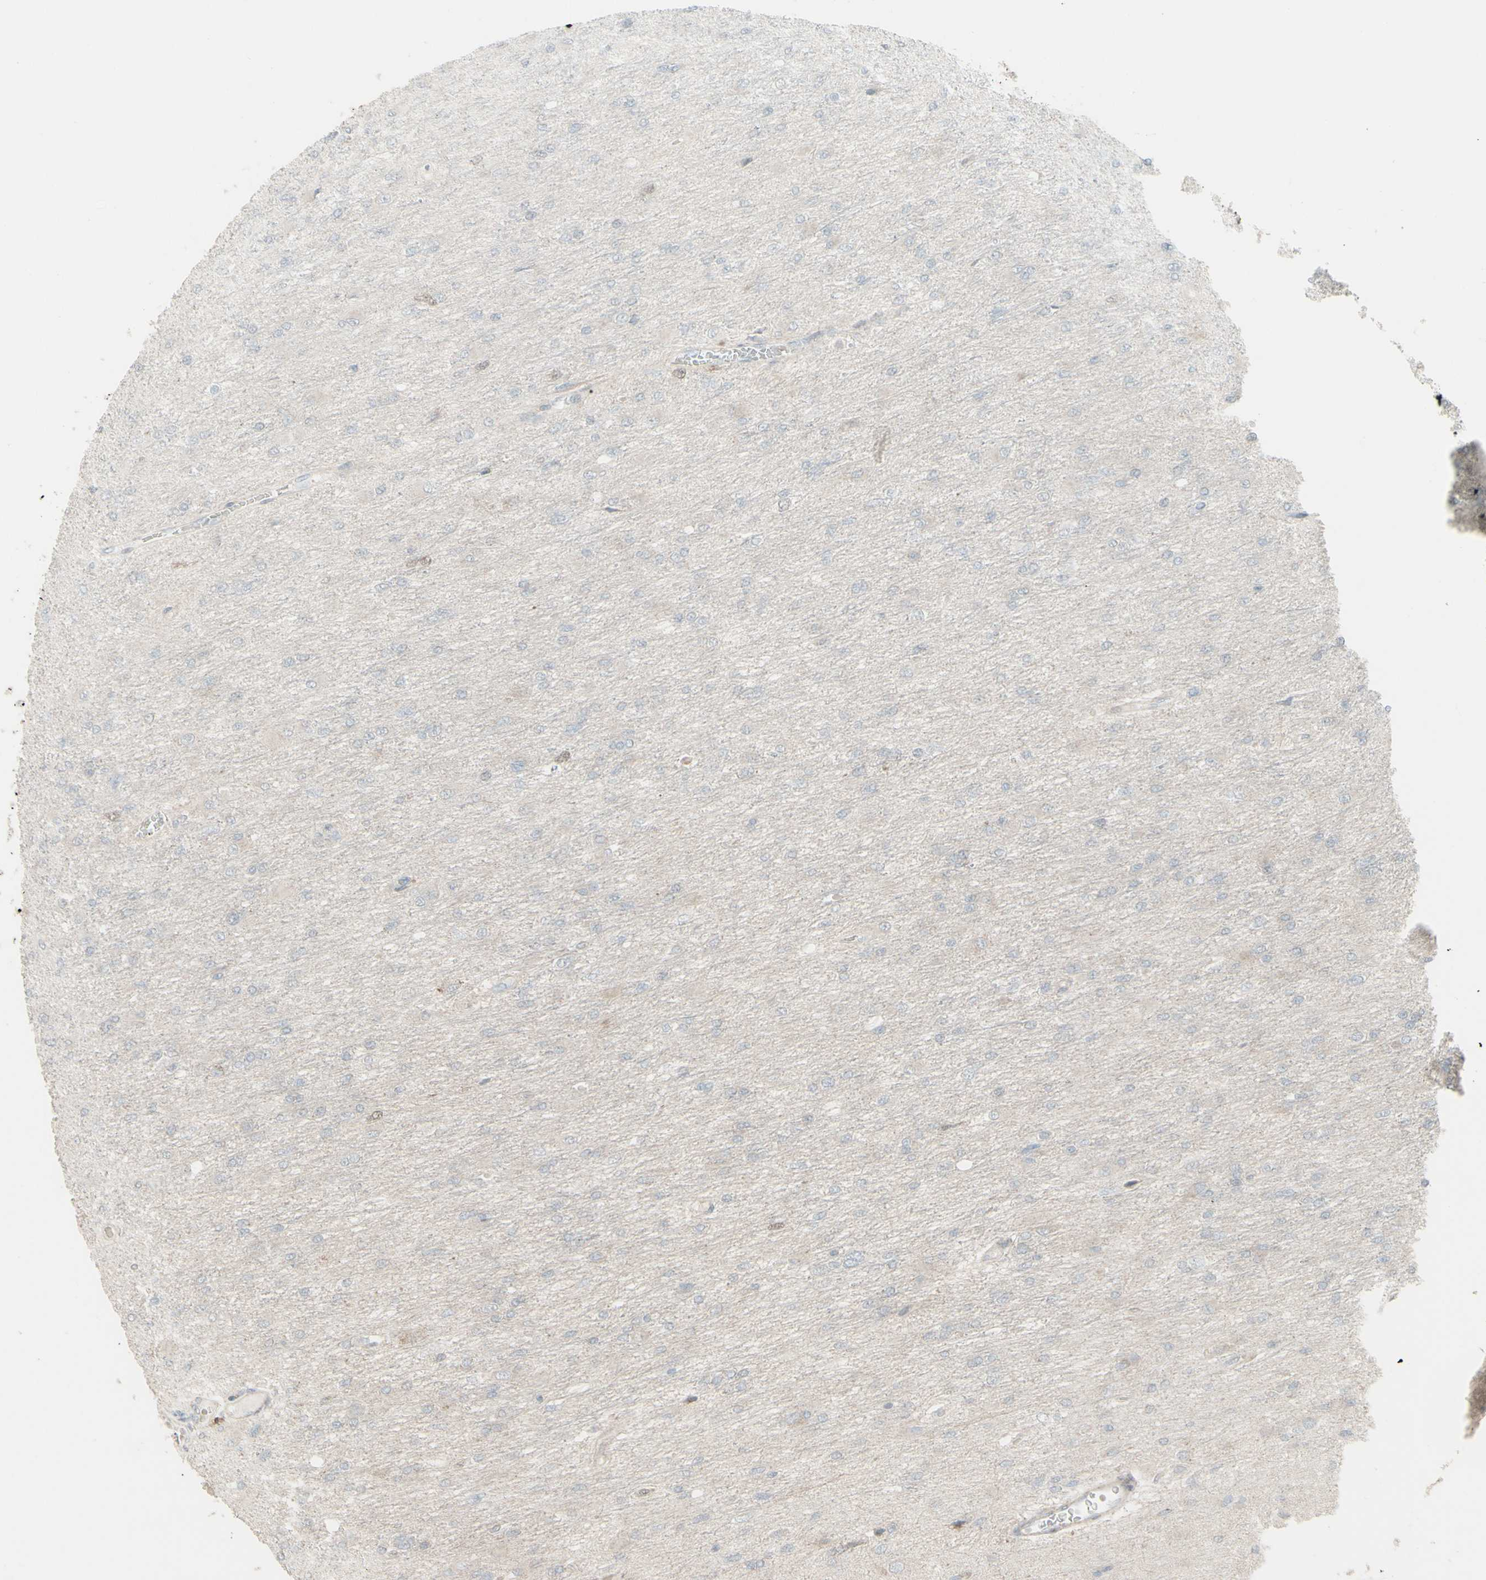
{"staining": {"intensity": "negative", "quantity": "none", "location": "none"}, "tissue": "glioma", "cell_type": "Tumor cells", "image_type": "cancer", "snomed": [{"axis": "morphology", "description": "Glioma, malignant, High grade"}, {"axis": "topography", "description": "Cerebral cortex"}], "caption": "Protein analysis of glioma exhibits no significant staining in tumor cells. (DAB (3,3'-diaminobenzidine) IHC with hematoxylin counter stain).", "gene": "GMNN", "patient": {"sex": "female", "age": 36}}